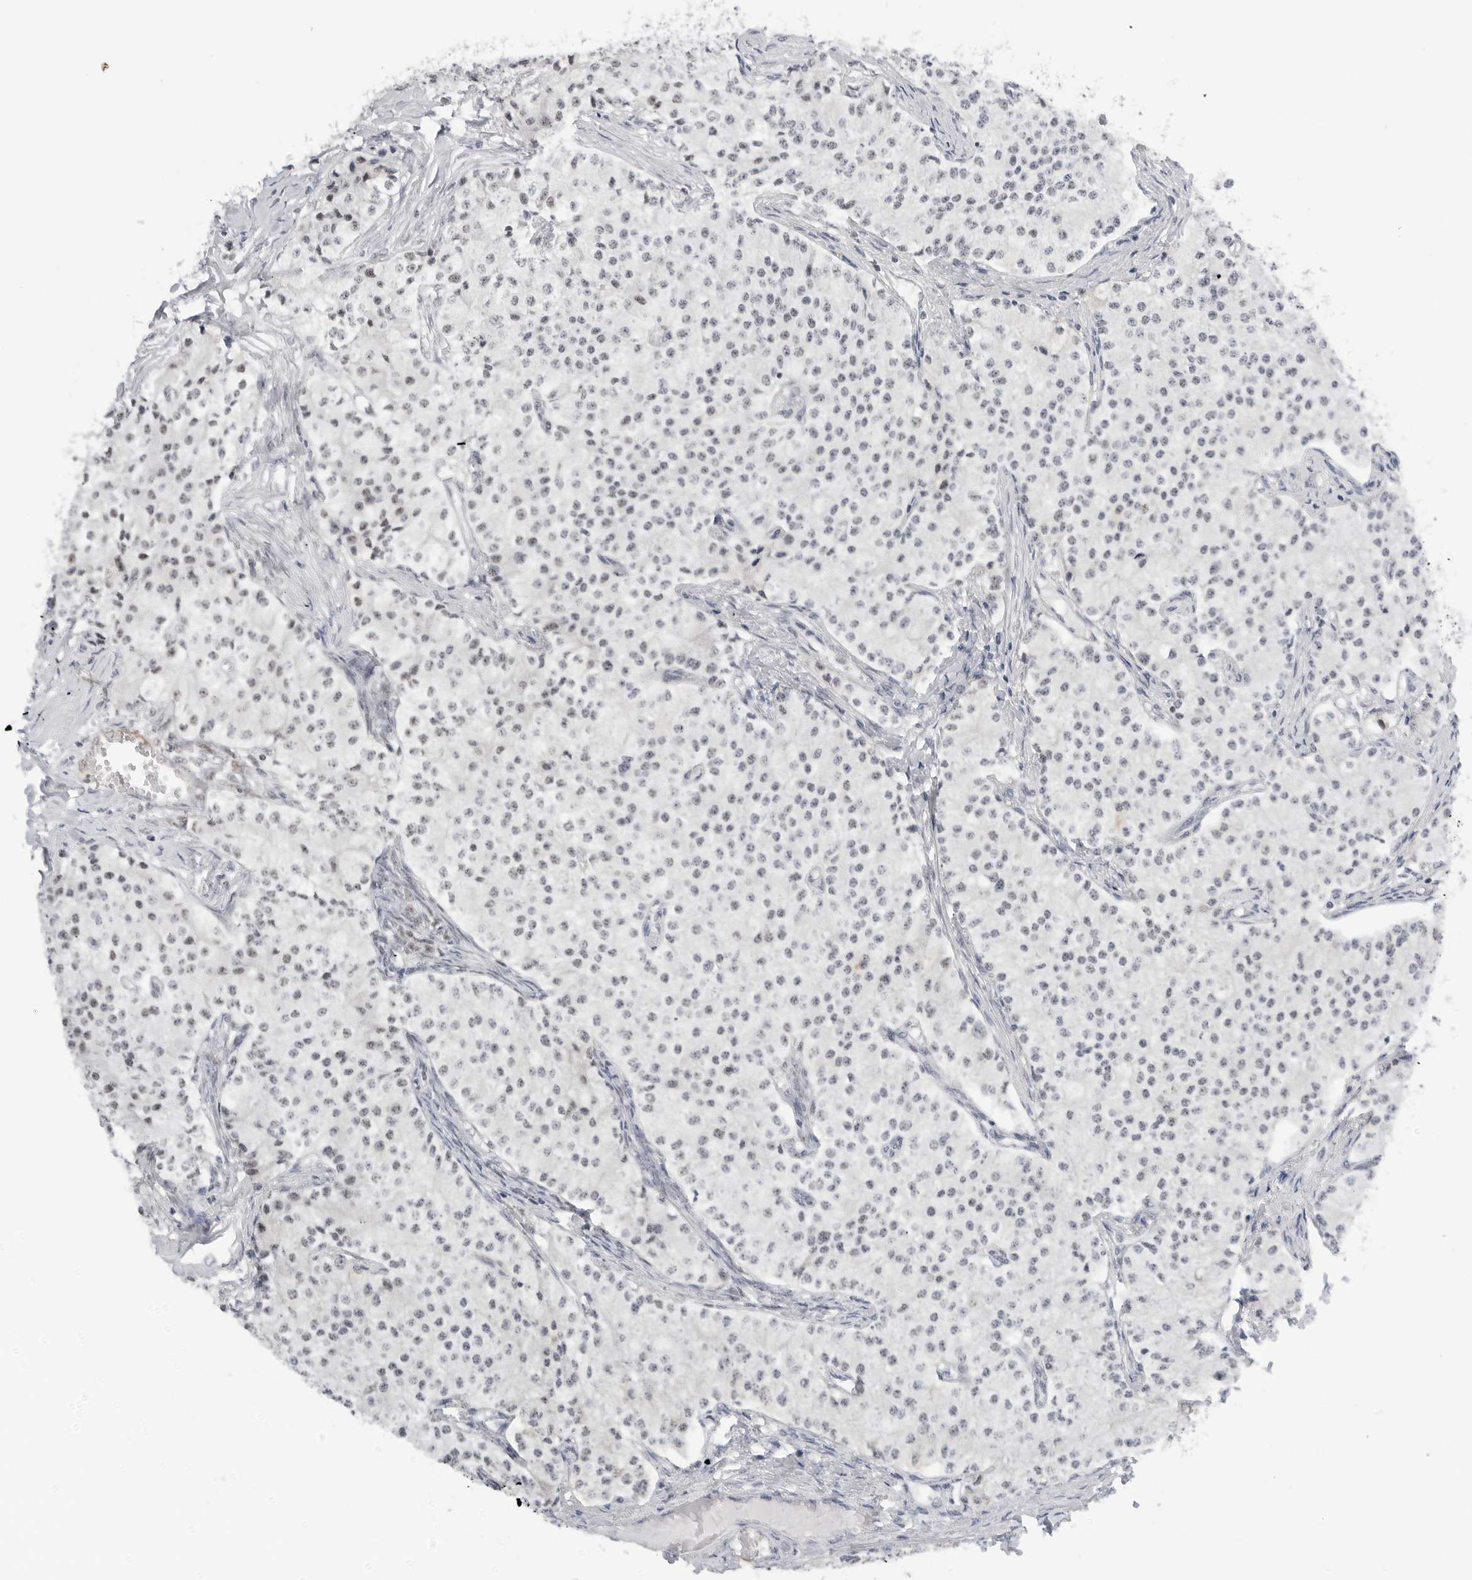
{"staining": {"intensity": "negative", "quantity": "none", "location": "none"}, "tissue": "carcinoid", "cell_type": "Tumor cells", "image_type": "cancer", "snomed": [{"axis": "morphology", "description": "Carcinoid, malignant, NOS"}, {"axis": "topography", "description": "Colon"}], "caption": "Immunohistochemistry of human carcinoid reveals no staining in tumor cells. The staining was performed using DAB to visualize the protein expression in brown, while the nuclei were stained in blue with hematoxylin (Magnification: 20x).", "gene": "WRAP53", "patient": {"sex": "female", "age": 52}}